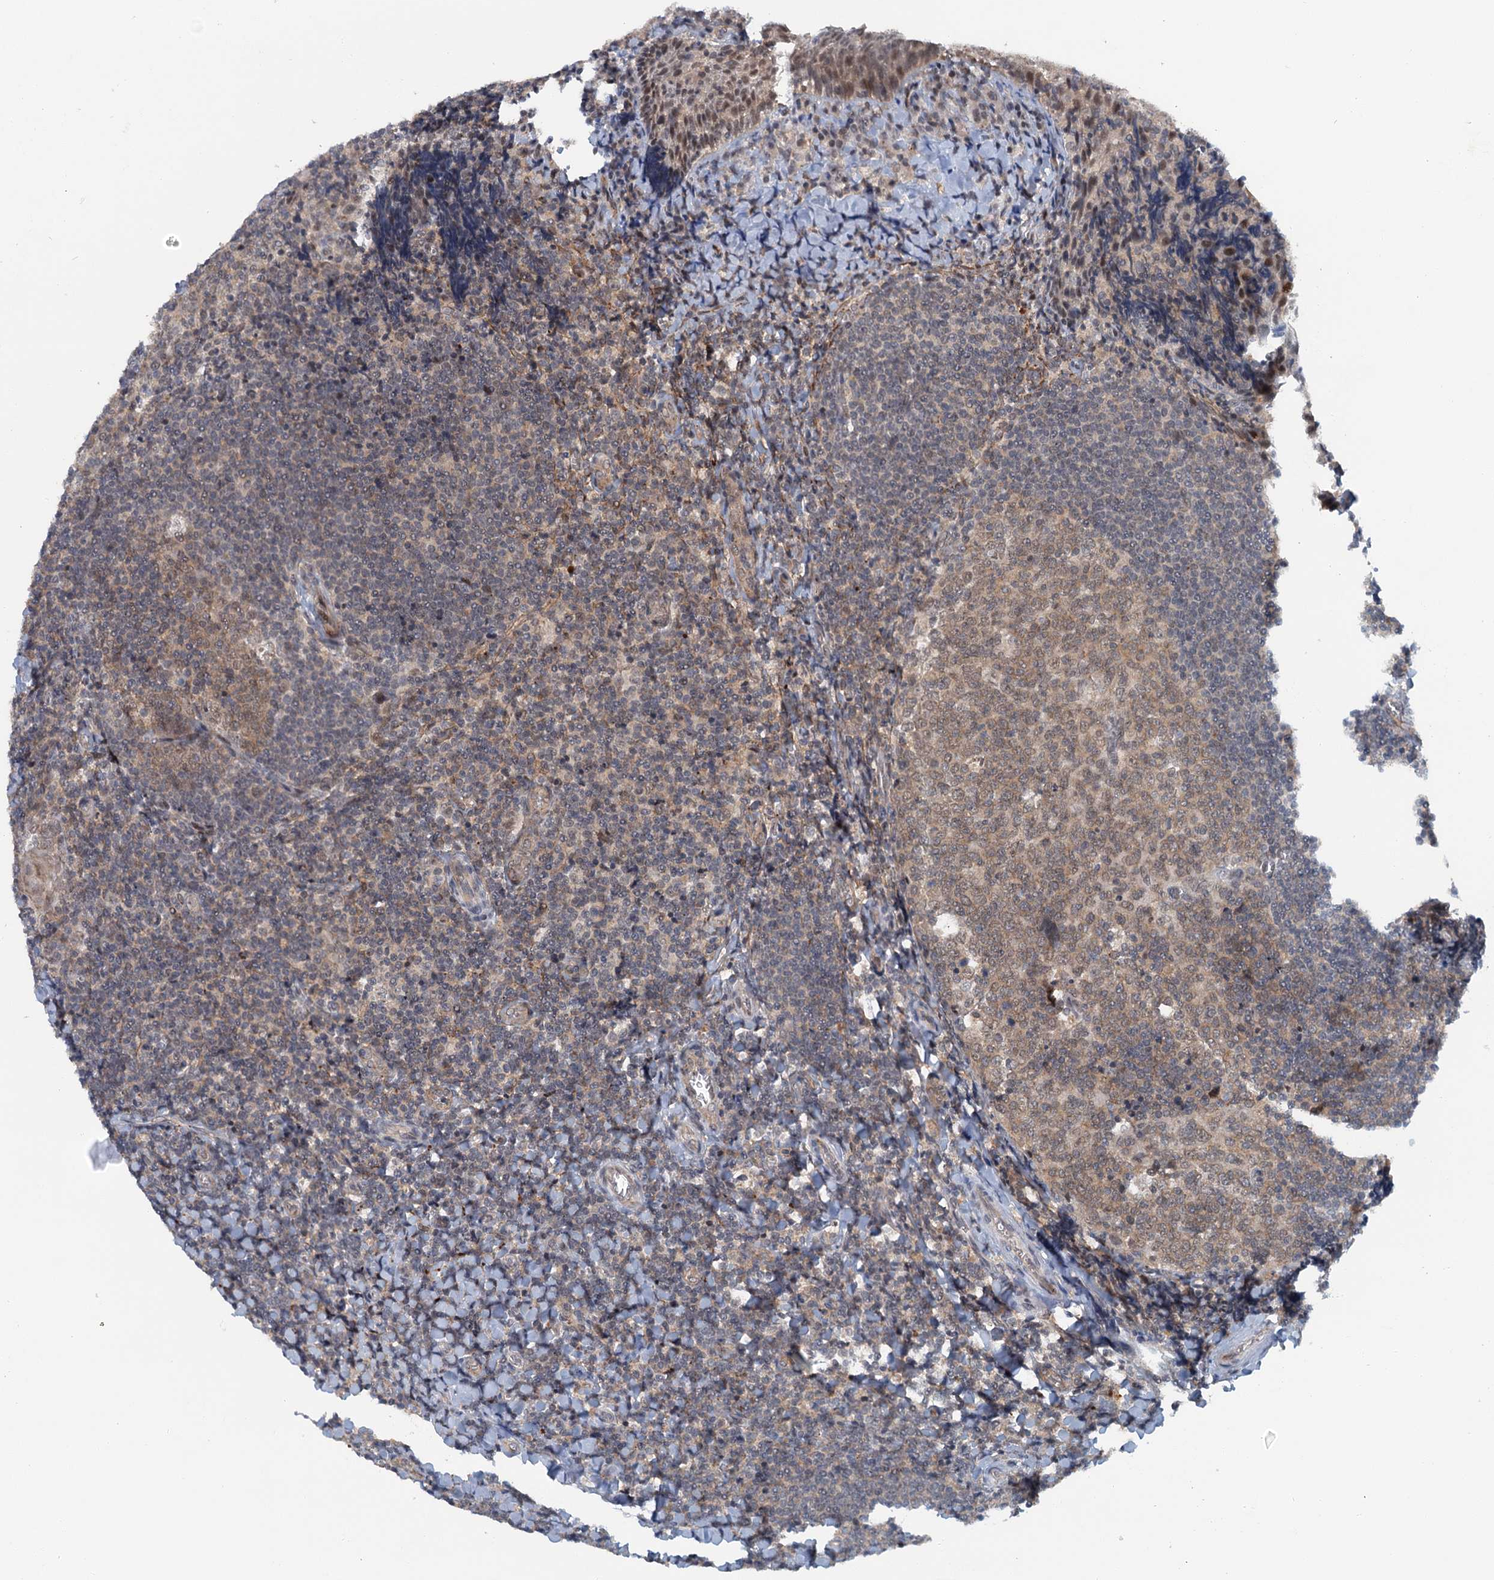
{"staining": {"intensity": "moderate", "quantity": "25%-75%", "location": "cytoplasmic/membranous,nuclear"}, "tissue": "tonsil", "cell_type": "Germinal center cells", "image_type": "normal", "snomed": [{"axis": "morphology", "description": "Normal tissue, NOS"}, {"axis": "topography", "description": "Tonsil"}], "caption": "Immunohistochemistry histopathology image of normal human tonsil stained for a protein (brown), which displays medium levels of moderate cytoplasmic/membranous,nuclear expression in approximately 25%-75% of germinal center cells.", "gene": "TAS2R42", "patient": {"sex": "male", "age": 27}}